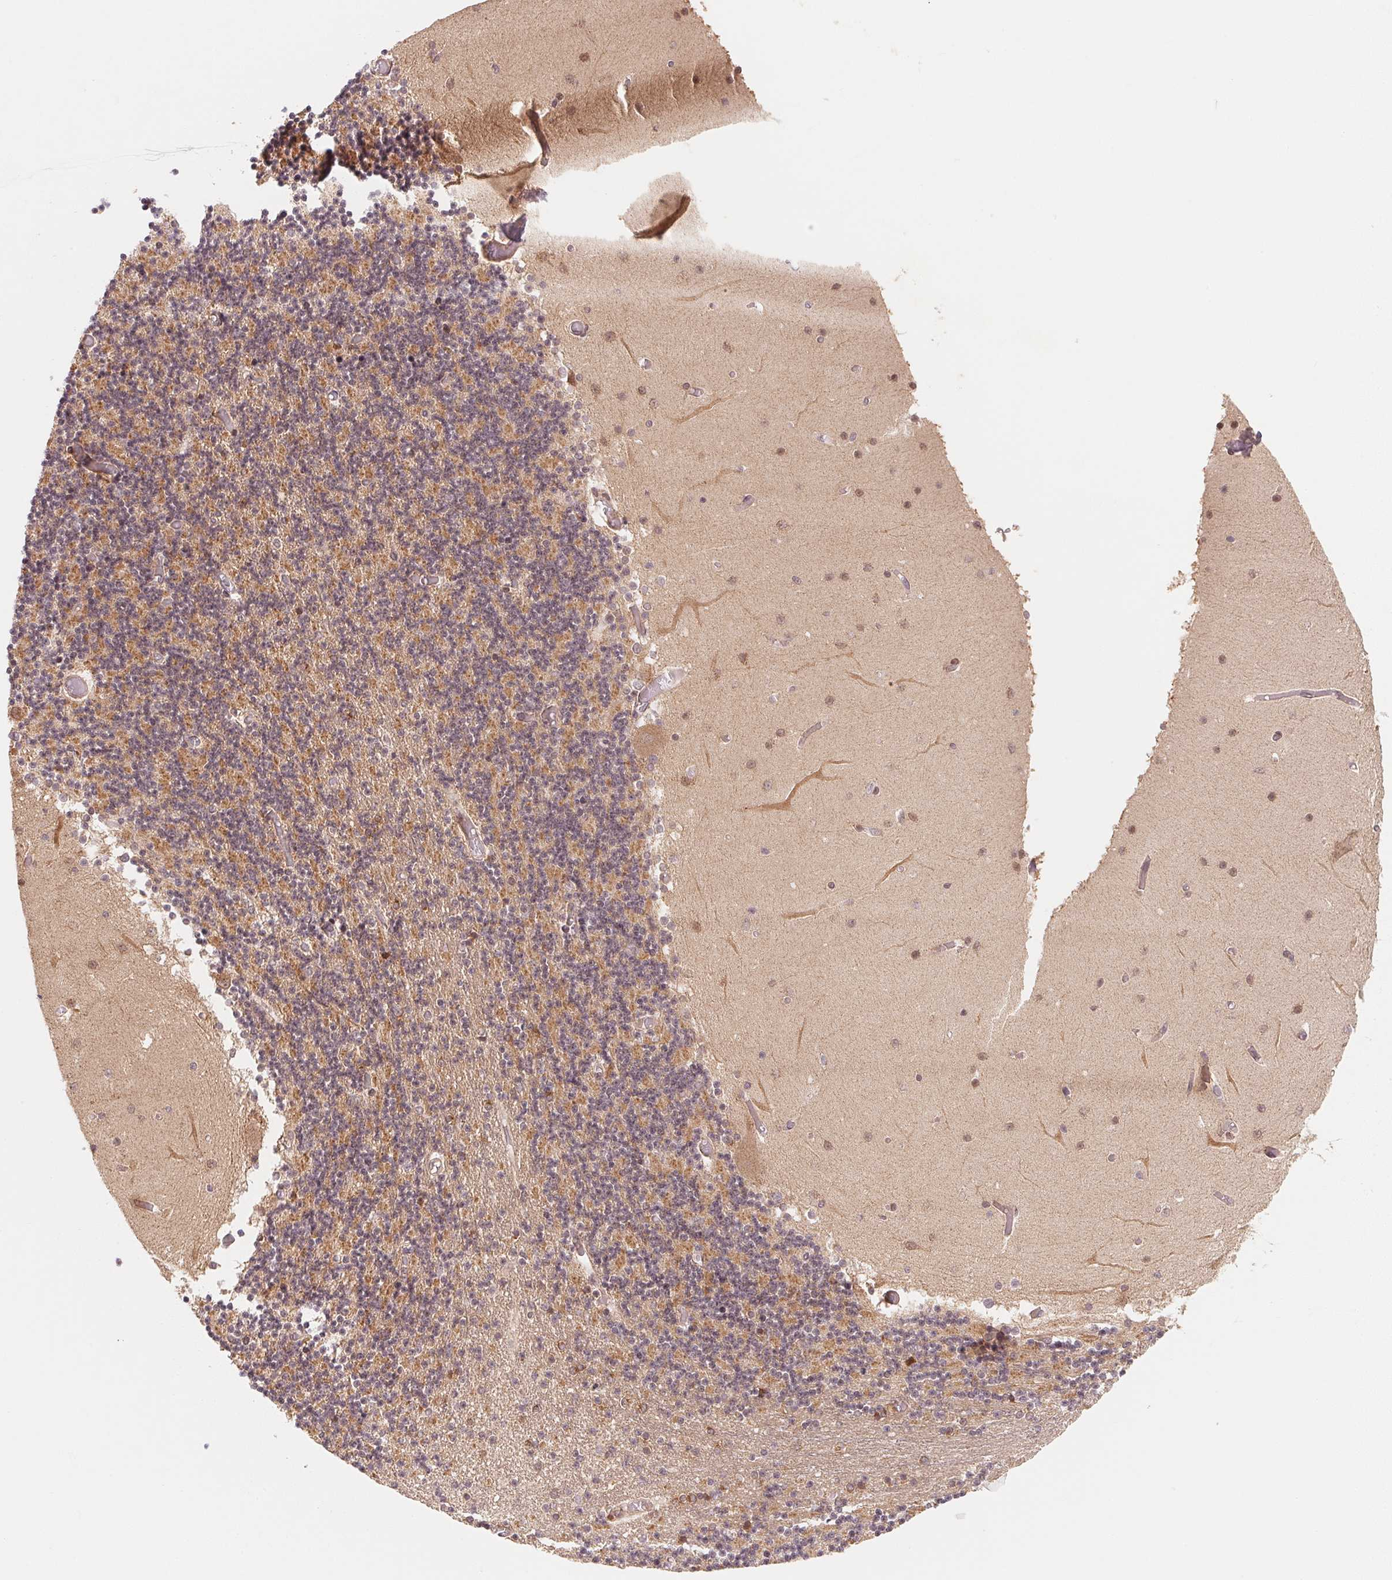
{"staining": {"intensity": "moderate", "quantity": "<25%", "location": "cytoplasmic/membranous,nuclear"}, "tissue": "cerebellum", "cell_type": "Cells in granular layer", "image_type": "normal", "snomed": [{"axis": "morphology", "description": "Normal tissue, NOS"}, {"axis": "topography", "description": "Cerebellum"}], "caption": "Cells in granular layer display low levels of moderate cytoplasmic/membranous,nuclear staining in about <25% of cells in normal human cerebellum. (IHC, brightfield microscopy, high magnification).", "gene": "CCDC102B", "patient": {"sex": "female", "age": 28}}